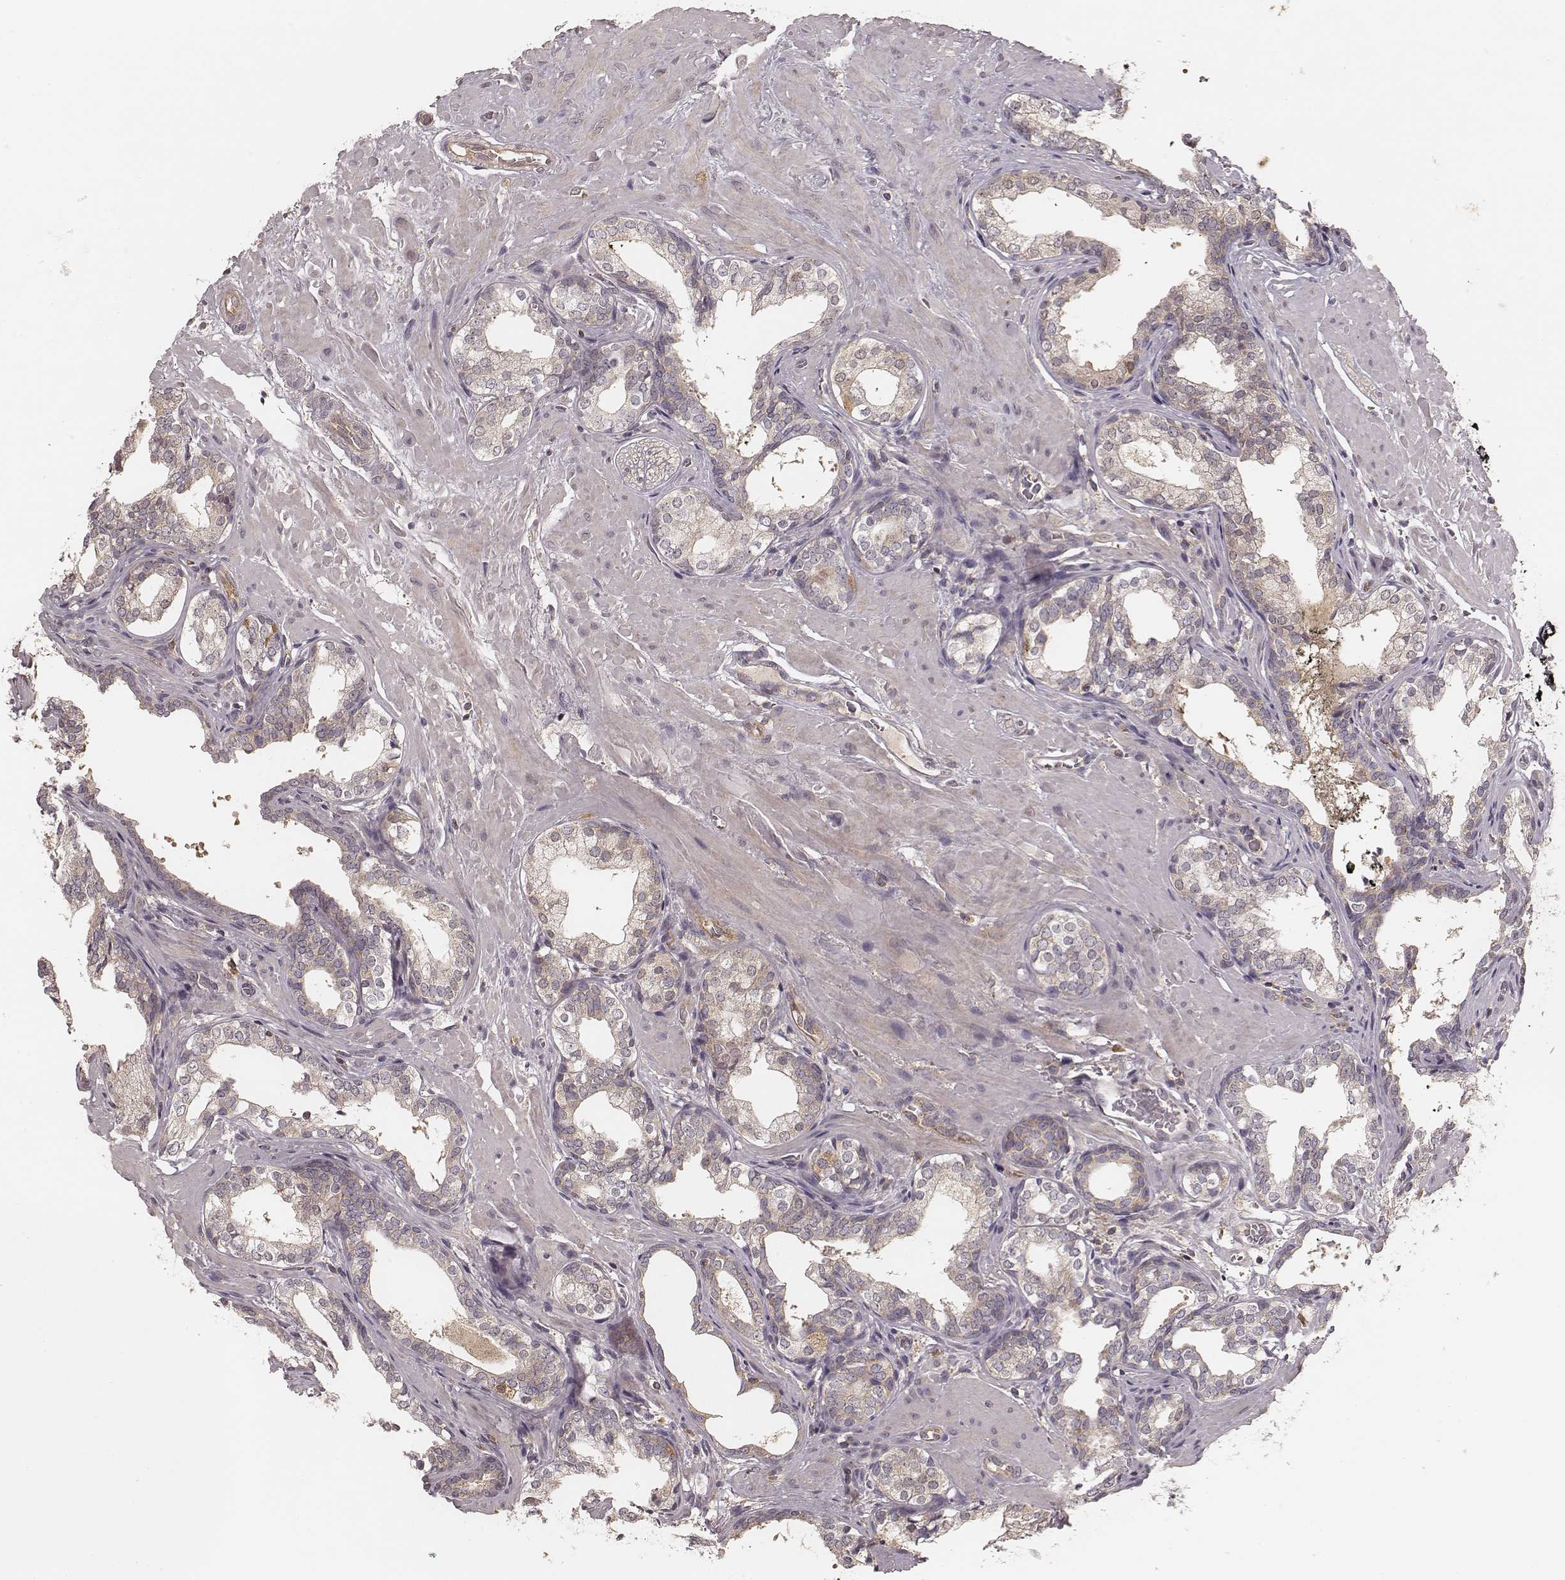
{"staining": {"intensity": "weak", "quantity": "<25%", "location": "cytoplasmic/membranous"}, "tissue": "prostate cancer", "cell_type": "Tumor cells", "image_type": "cancer", "snomed": [{"axis": "morphology", "description": "Adenocarcinoma, NOS"}, {"axis": "topography", "description": "Prostate"}], "caption": "IHC of prostate cancer exhibits no positivity in tumor cells. The staining is performed using DAB brown chromogen with nuclei counter-stained in using hematoxylin.", "gene": "CARS1", "patient": {"sex": "male", "age": 66}}